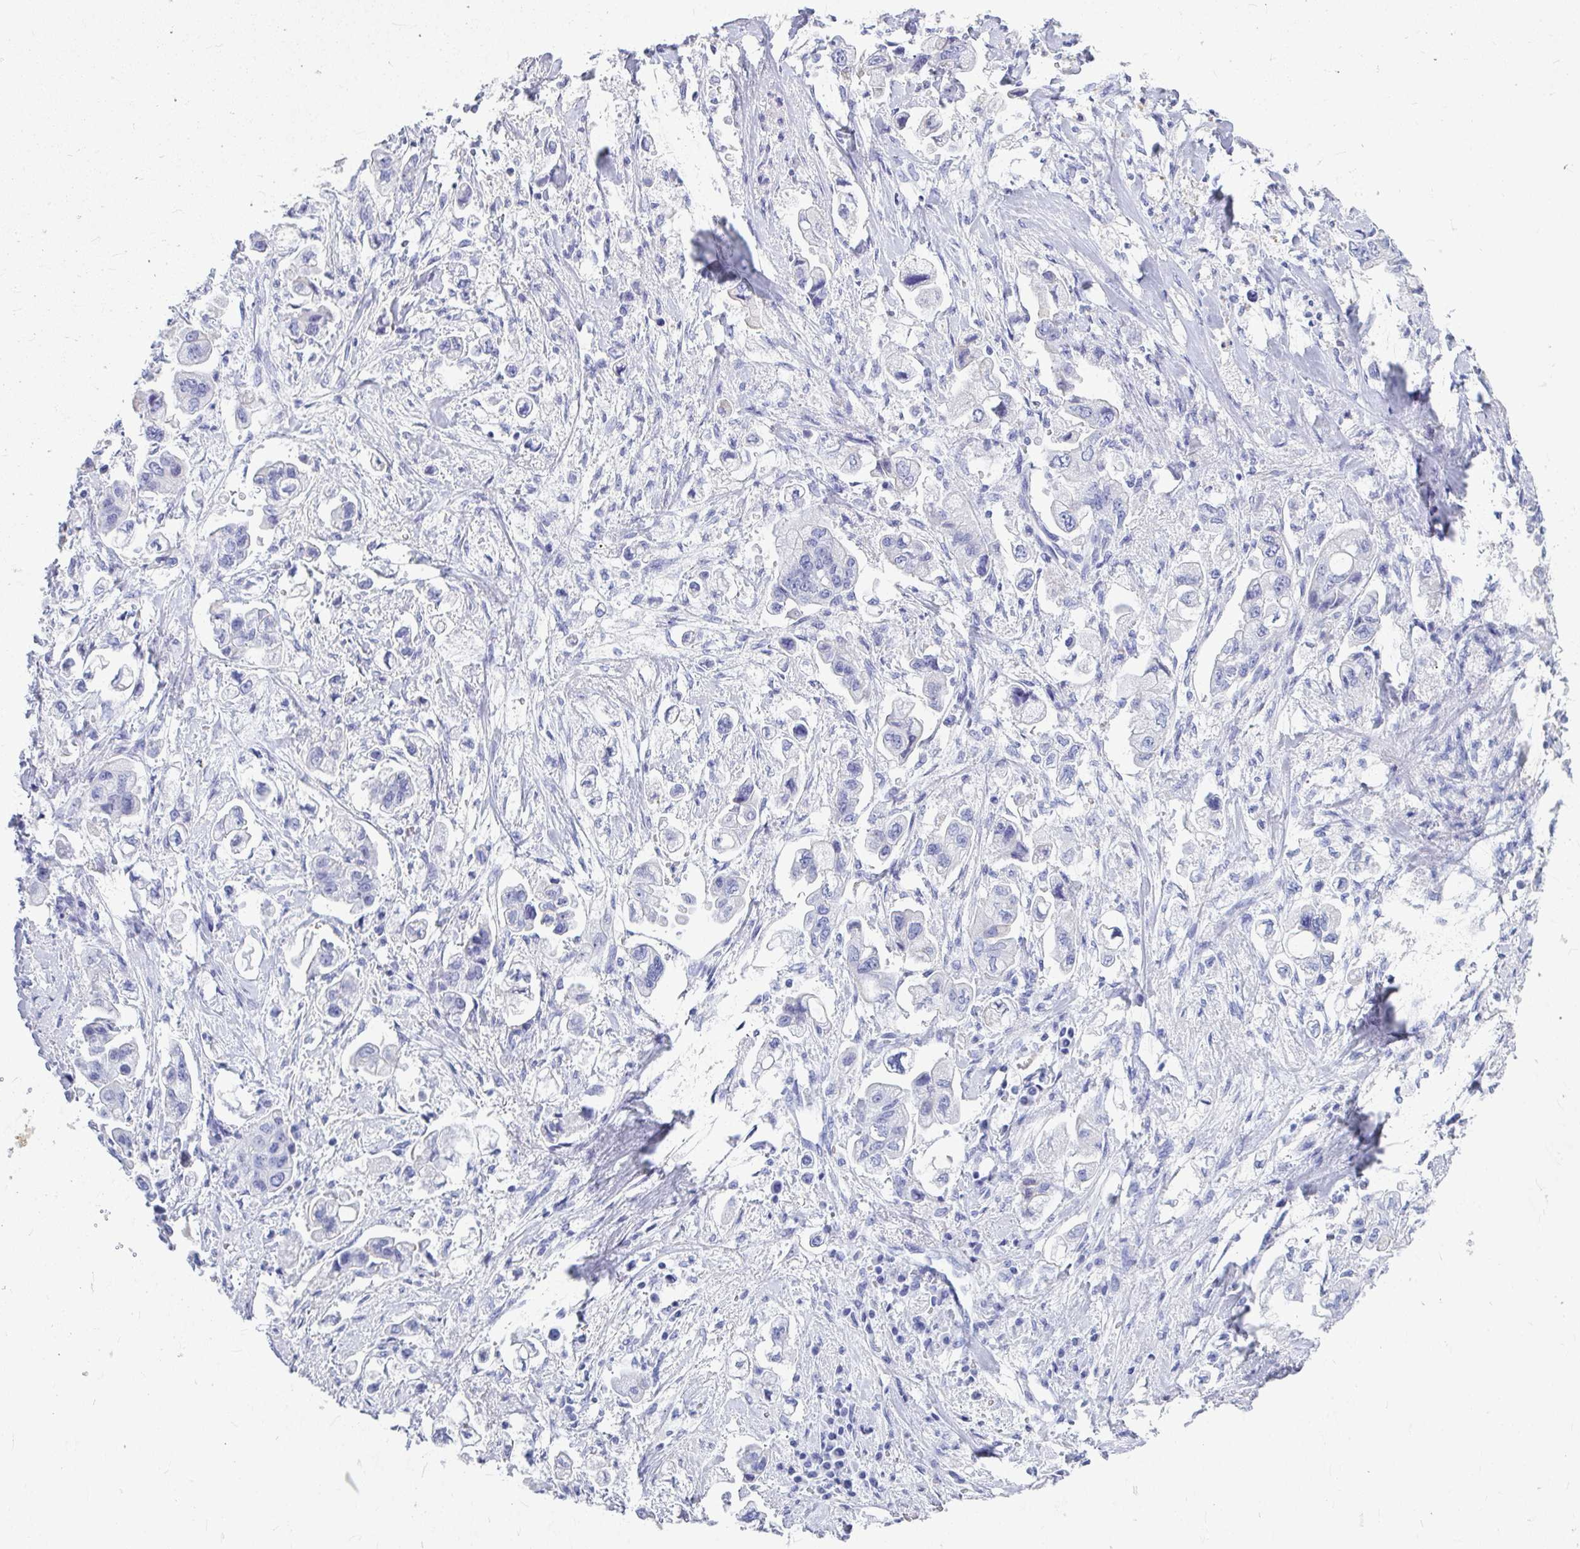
{"staining": {"intensity": "negative", "quantity": "none", "location": "none"}, "tissue": "stomach cancer", "cell_type": "Tumor cells", "image_type": "cancer", "snomed": [{"axis": "morphology", "description": "Adenocarcinoma, NOS"}, {"axis": "topography", "description": "Stomach"}], "caption": "Stomach adenocarcinoma stained for a protein using immunohistochemistry (IHC) displays no positivity tumor cells.", "gene": "OR5J2", "patient": {"sex": "male", "age": 62}}